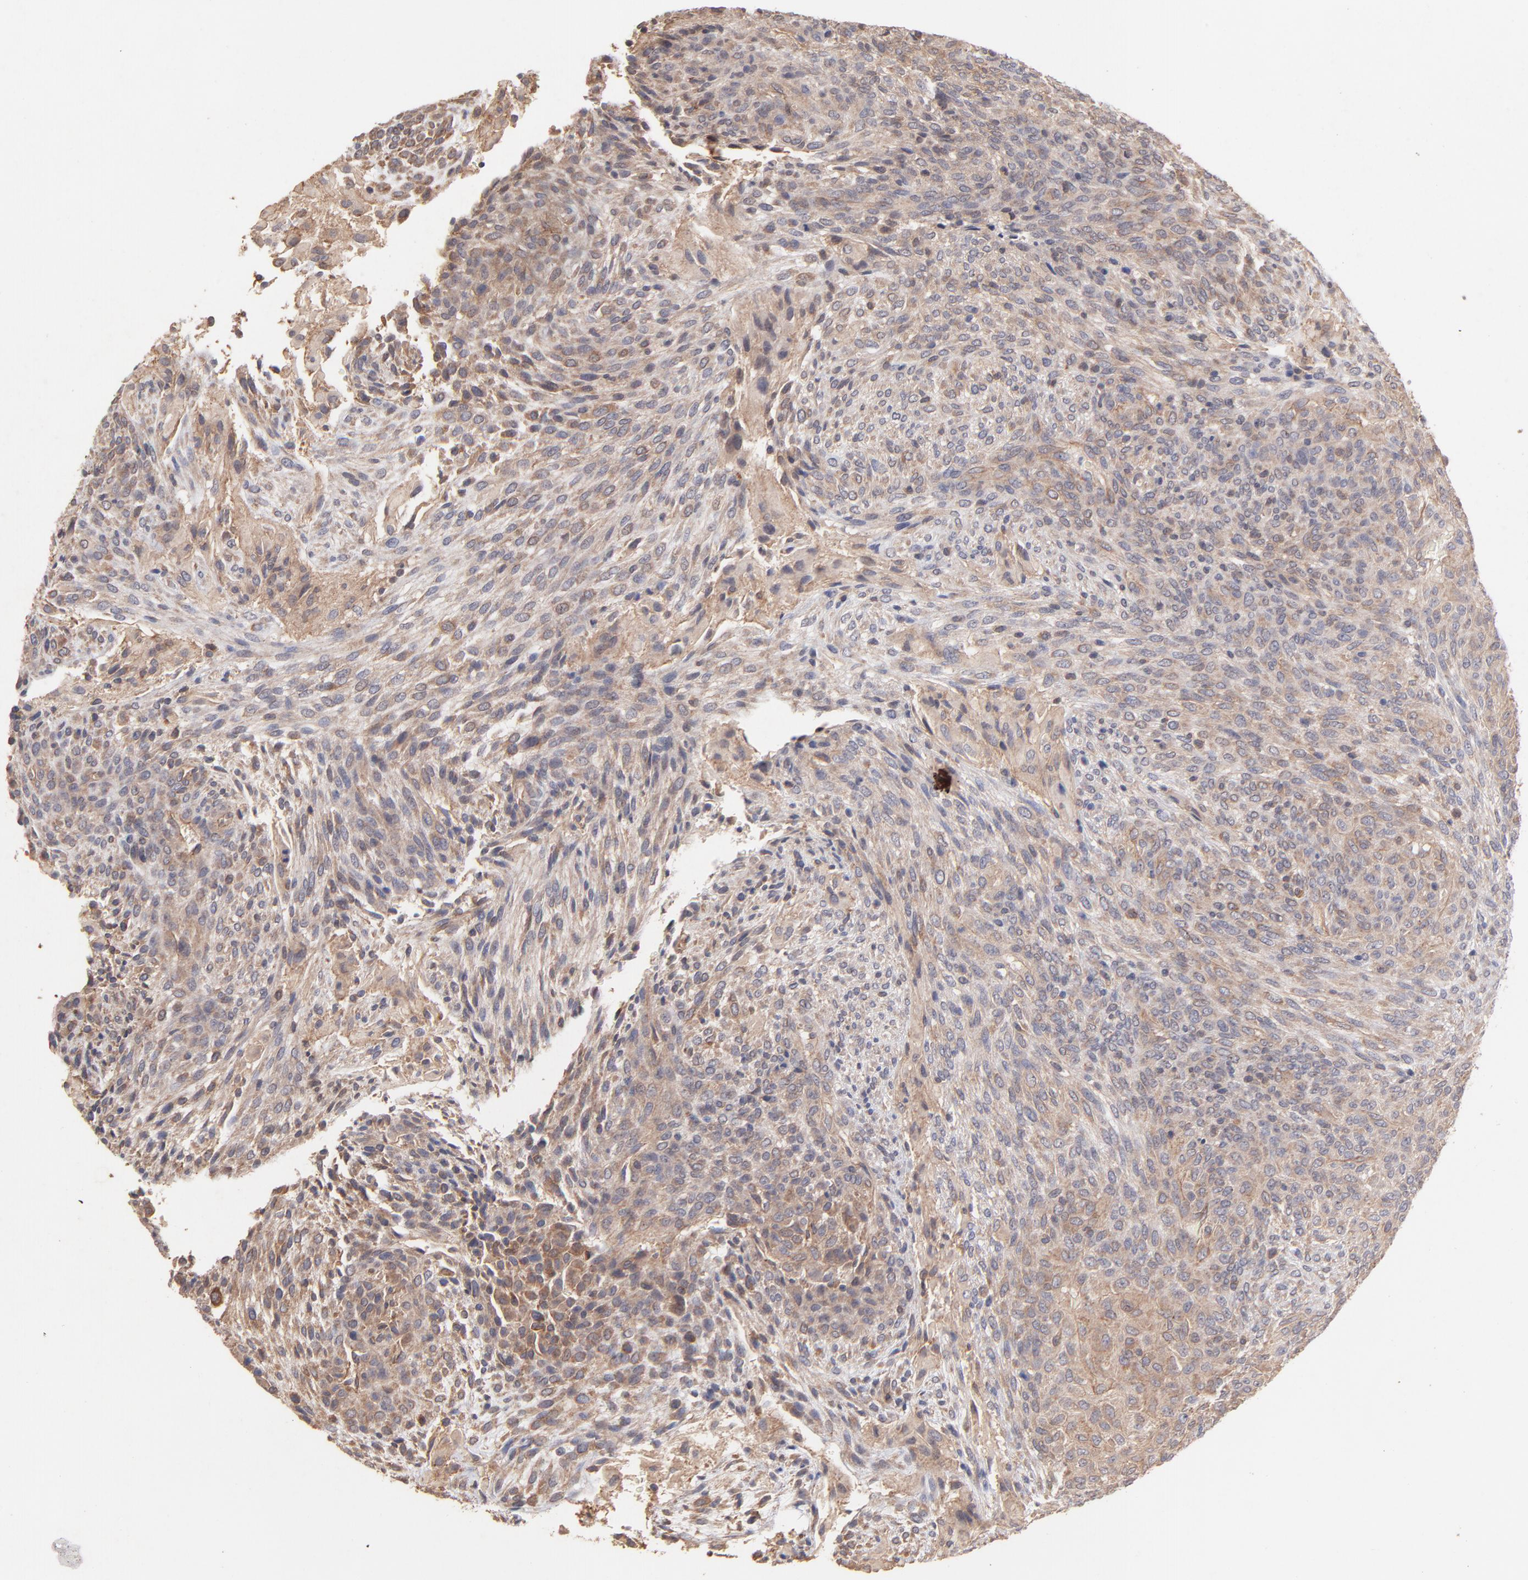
{"staining": {"intensity": "moderate", "quantity": ">75%", "location": "cytoplasmic/membranous"}, "tissue": "glioma", "cell_type": "Tumor cells", "image_type": "cancer", "snomed": [{"axis": "morphology", "description": "Glioma, malignant, High grade"}, {"axis": "topography", "description": "Cerebral cortex"}], "caption": "Brown immunohistochemical staining in malignant glioma (high-grade) reveals moderate cytoplasmic/membranous positivity in about >75% of tumor cells.", "gene": "STAP2", "patient": {"sex": "female", "age": 55}}